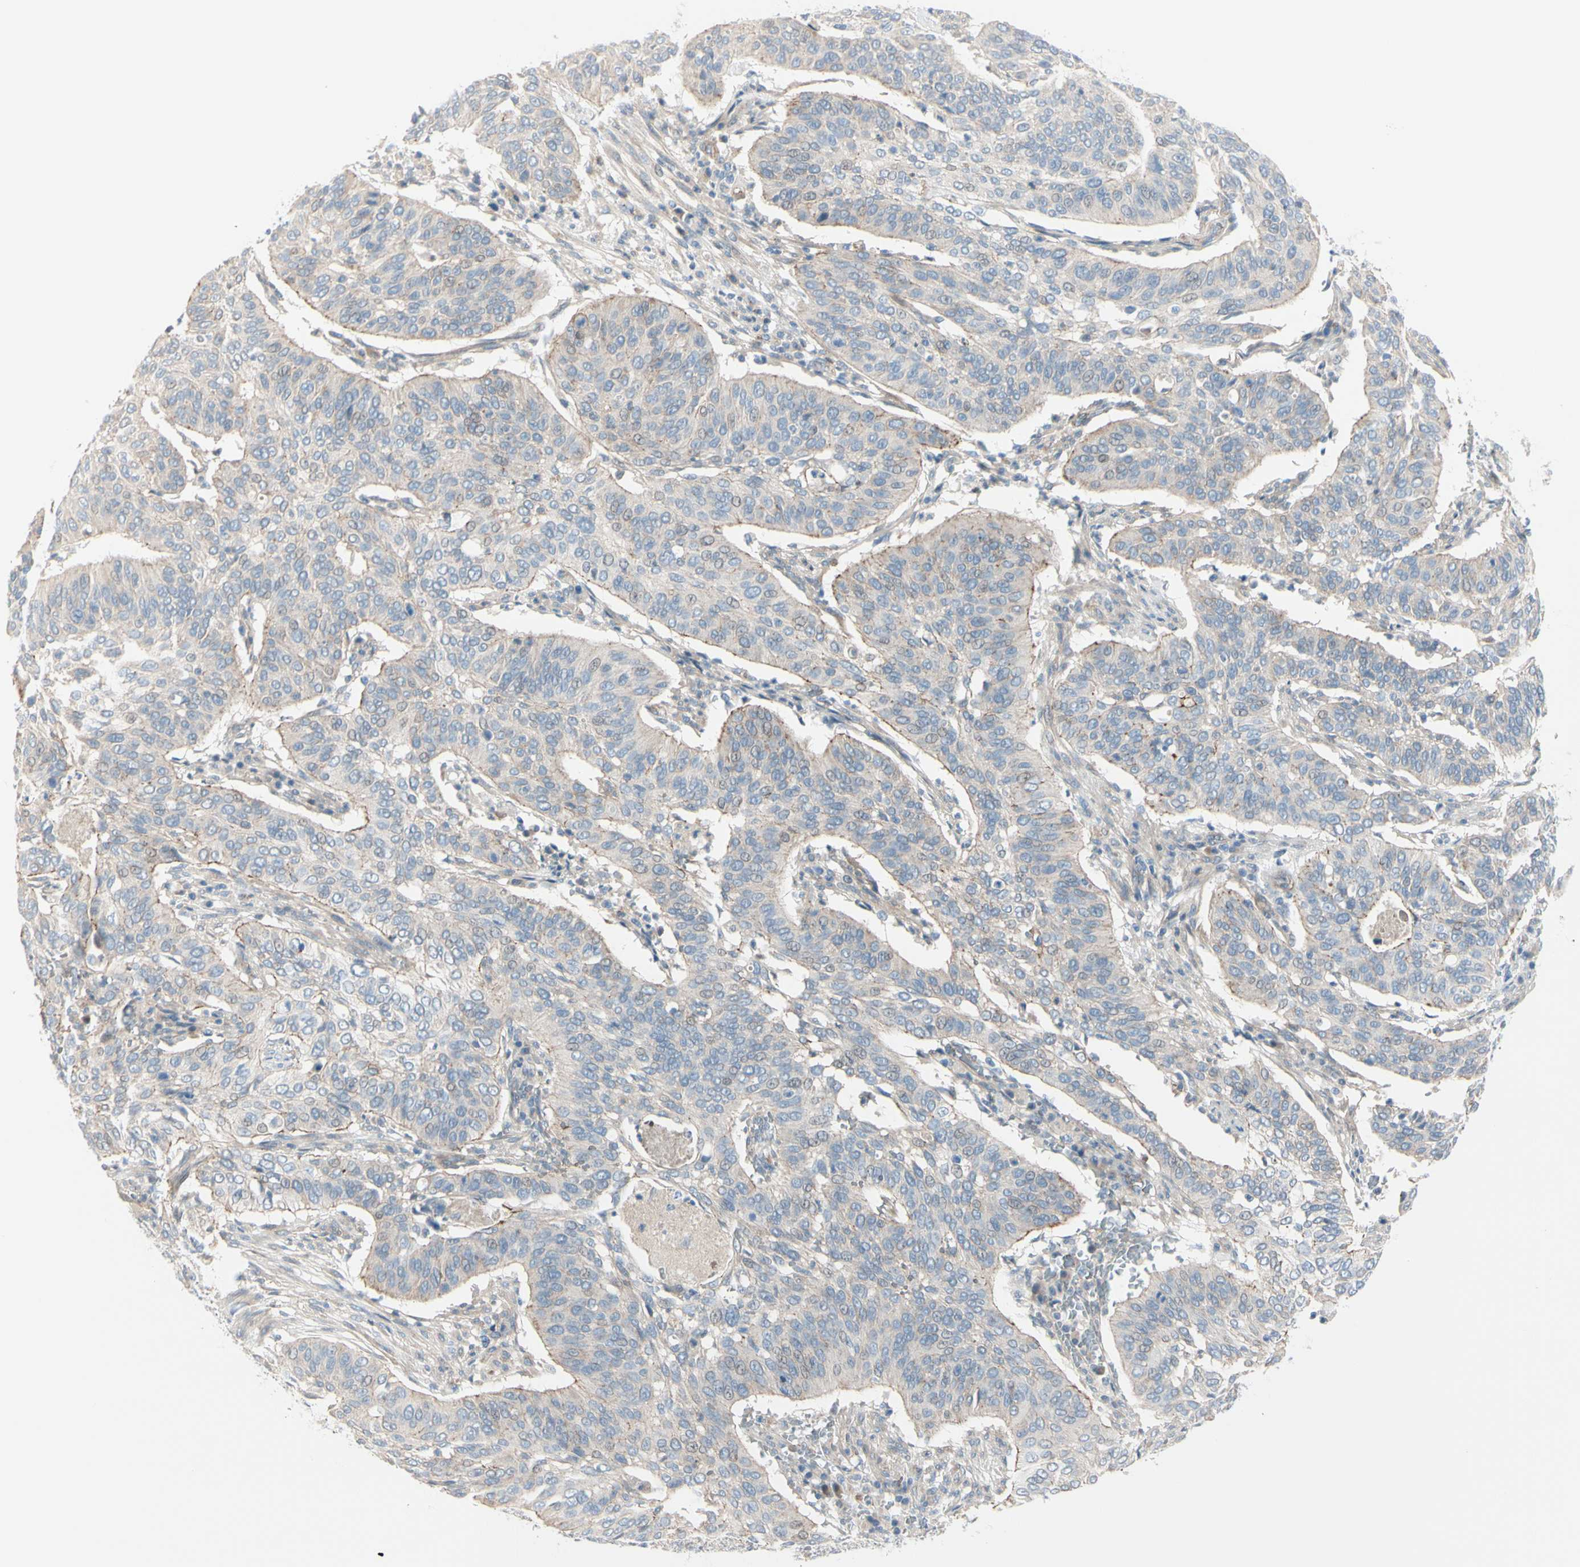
{"staining": {"intensity": "weak", "quantity": ">75%", "location": "cytoplasmic/membranous"}, "tissue": "cervical cancer", "cell_type": "Tumor cells", "image_type": "cancer", "snomed": [{"axis": "morphology", "description": "Squamous cell carcinoma, NOS"}, {"axis": "topography", "description": "Cervix"}], "caption": "An immunohistochemistry (IHC) photomicrograph of tumor tissue is shown. Protein staining in brown labels weak cytoplasmic/membranous positivity in cervical cancer (squamous cell carcinoma) within tumor cells.", "gene": "TJP1", "patient": {"sex": "female", "age": 39}}